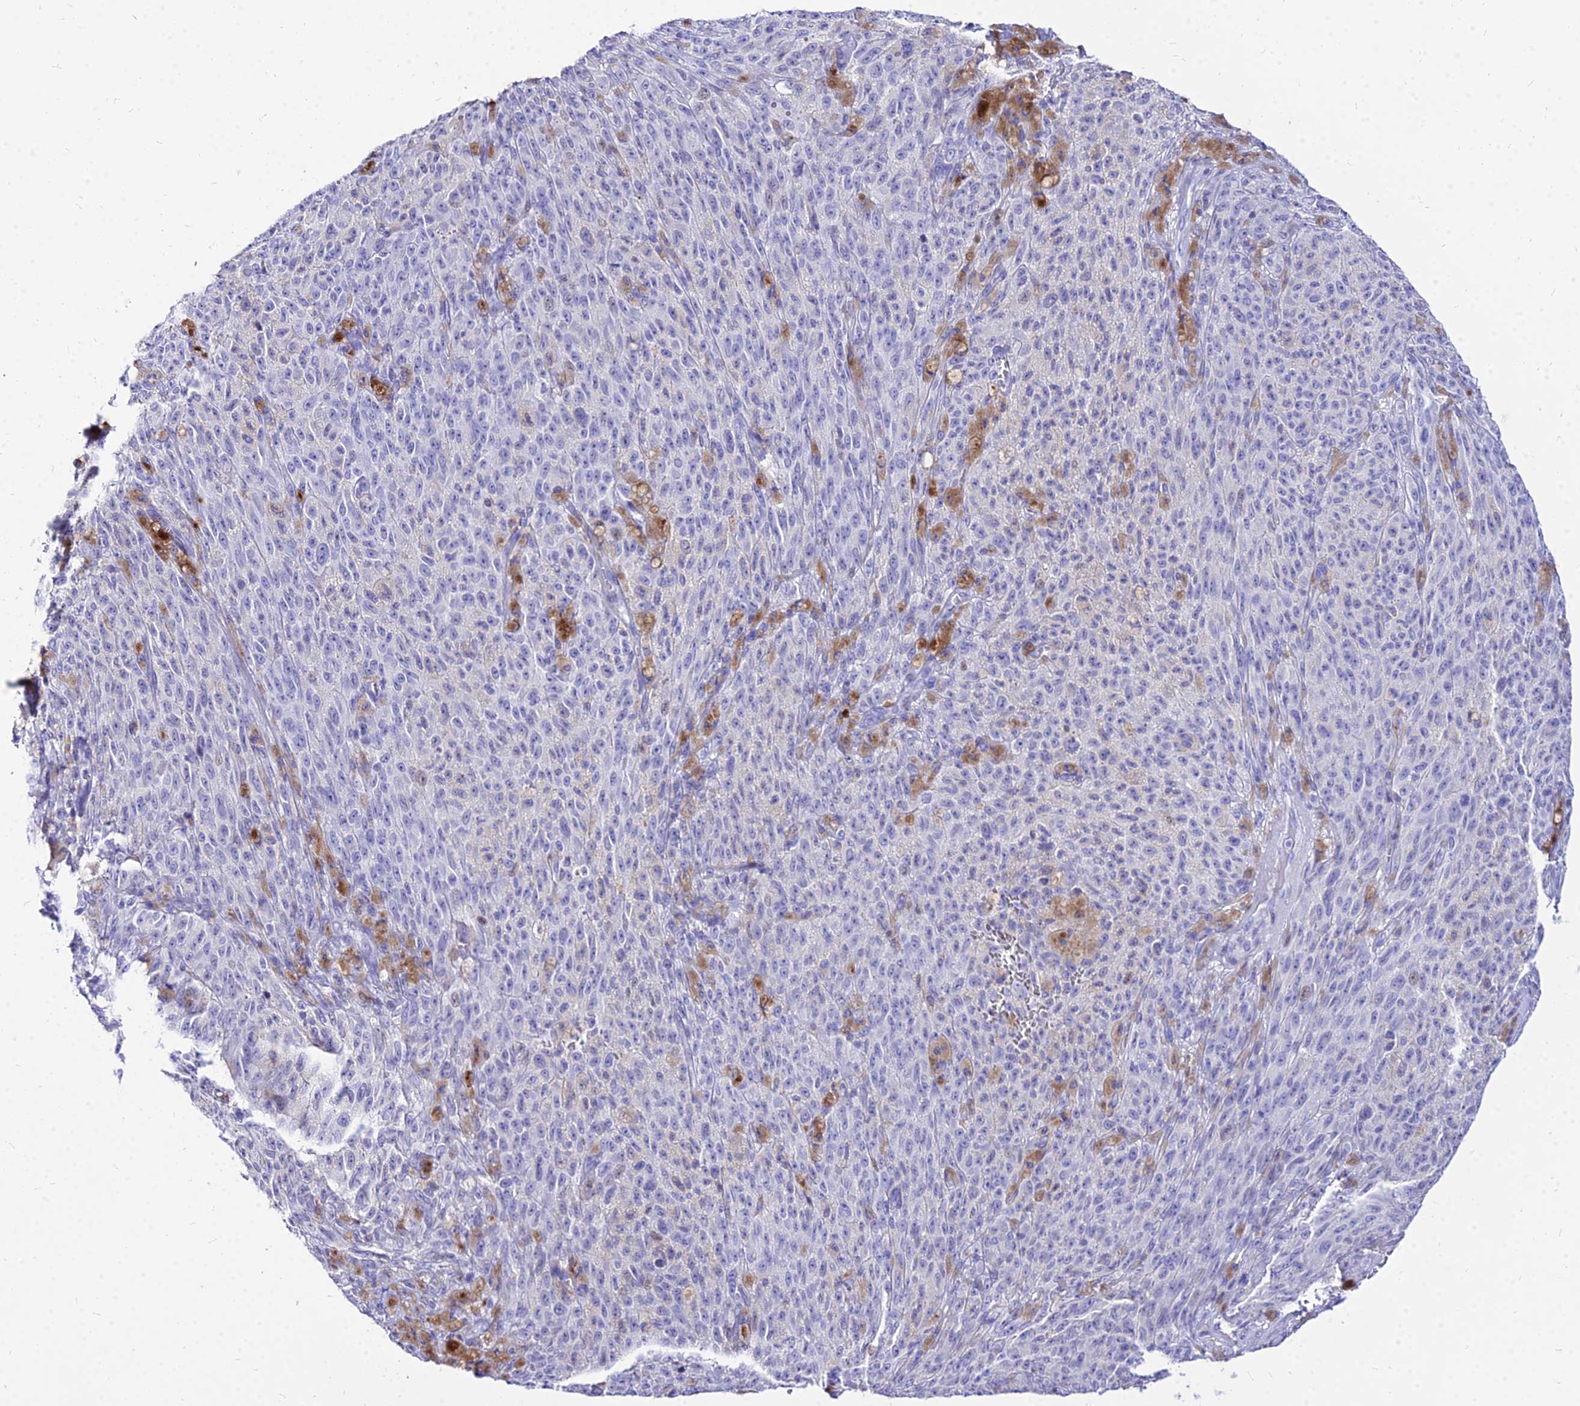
{"staining": {"intensity": "negative", "quantity": "none", "location": "none"}, "tissue": "melanoma", "cell_type": "Tumor cells", "image_type": "cancer", "snomed": [{"axis": "morphology", "description": "Malignant melanoma, NOS"}, {"axis": "topography", "description": "Skin"}], "caption": "Photomicrograph shows no significant protein positivity in tumor cells of malignant melanoma.", "gene": "CARD18", "patient": {"sex": "female", "age": 82}}